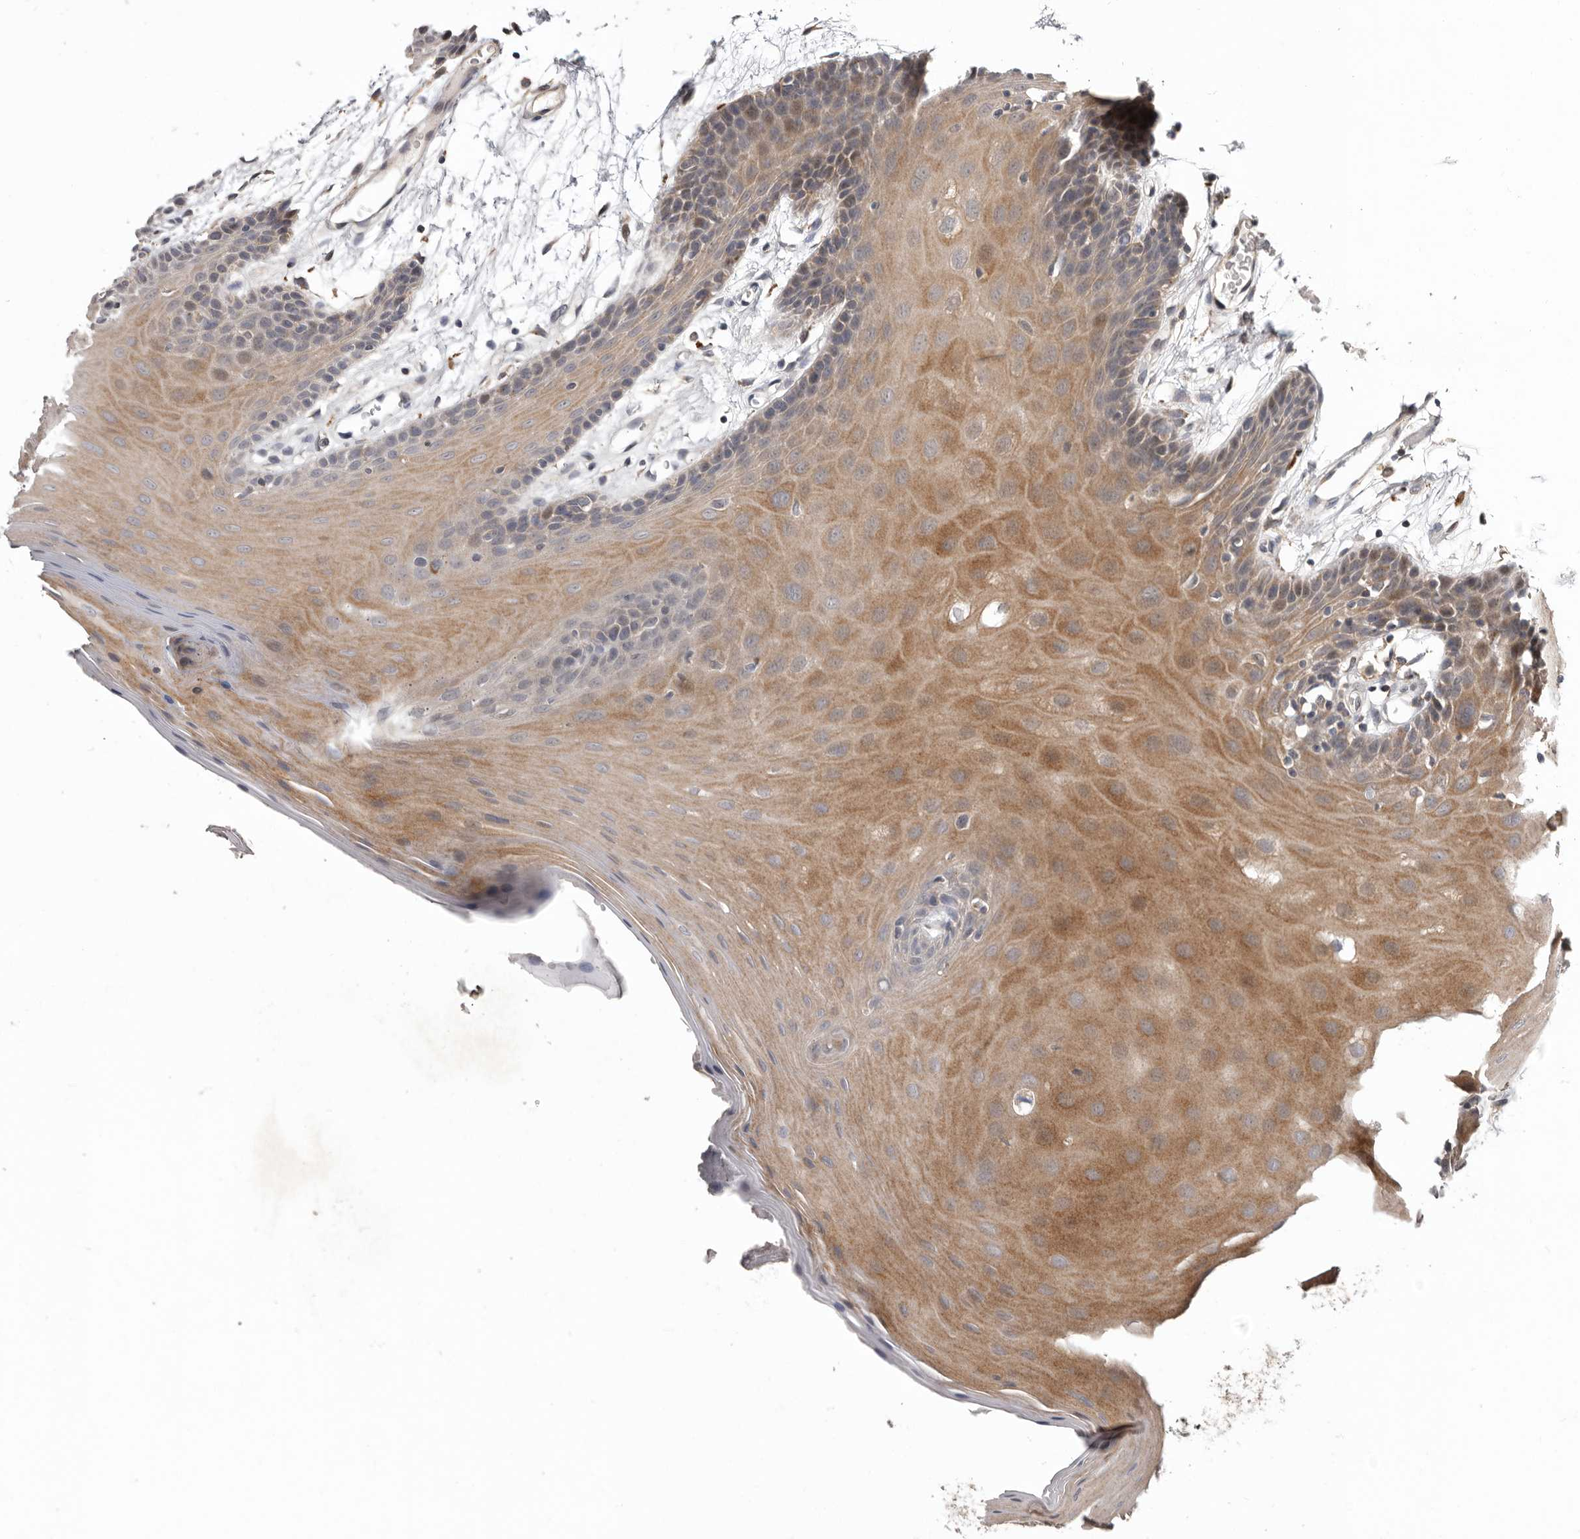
{"staining": {"intensity": "moderate", "quantity": "25%-75%", "location": "cytoplasmic/membranous"}, "tissue": "oral mucosa", "cell_type": "Squamous epithelial cells", "image_type": "normal", "snomed": [{"axis": "morphology", "description": "Normal tissue, NOS"}, {"axis": "morphology", "description": "Squamous cell carcinoma, NOS"}, {"axis": "topography", "description": "Skeletal muscle"}, {"axis": "topography", "description": "Oral tissue"}, {"axis": "topography", "description": "Salivary gland"}, {"axis": "topography", "description": "Head-Neck"}], "caption": "Oral mucosa stained with a brown dye displays moderate cytoplasmic/membranous positive positivity in about 25%-75% of squamous epithelial cells.", "gene": "FGFR4", "patient": {"sex": "male", "age": 54}}